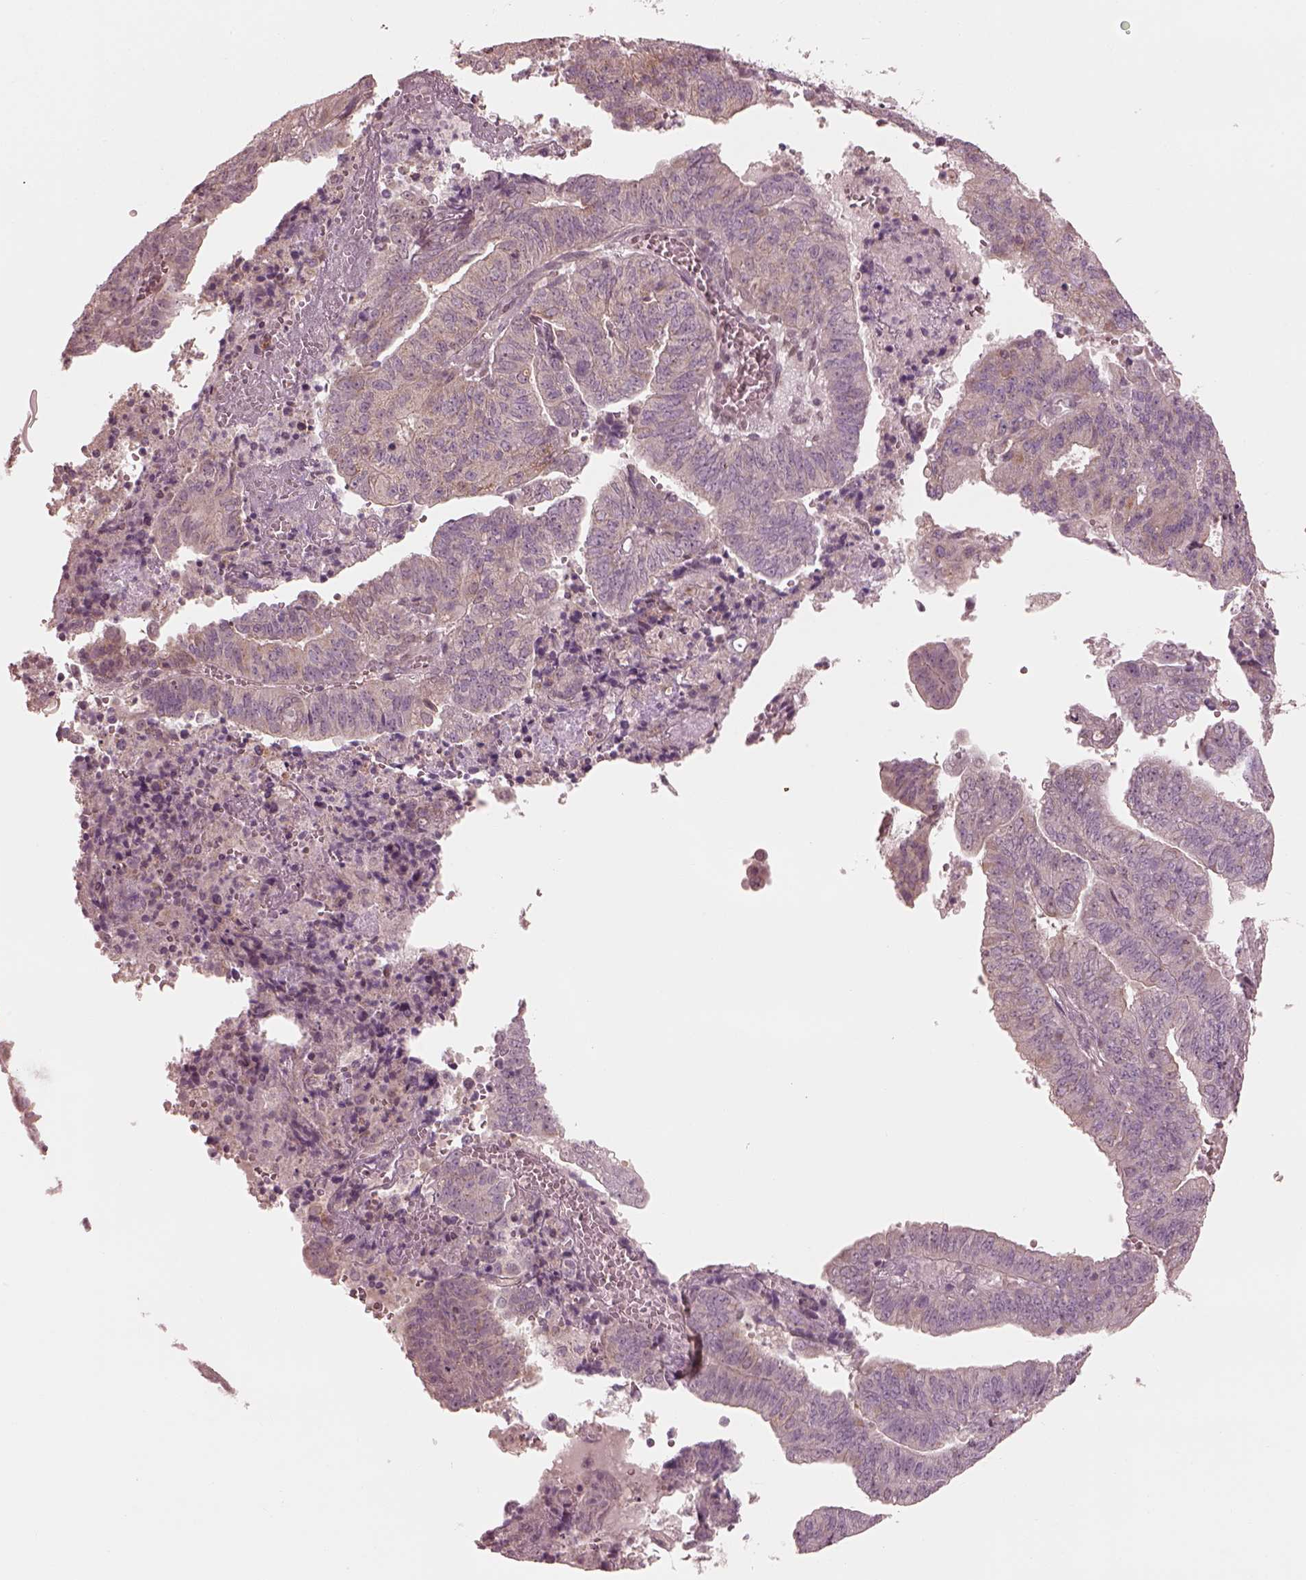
{"staining": {"intensity": "weak", "quantity": "<25%", "location": "cytoplasmic/membranous"}, "tissue": "endometrial cancer", "cell_type": "Tumor cells", "image_type": "cancer", "snomed": [{"axis": "morphology", "description": "Adenocarcinoma, NOS"}, {"axis": "topography", "description": "Endometrium"}], "caption": "Endometrial cancer stained for a protein using immunohistochemistry exhibits no expression tumor cells.", "gene": "IQCB1", "patient": {"sex": "female", "age": 82}}